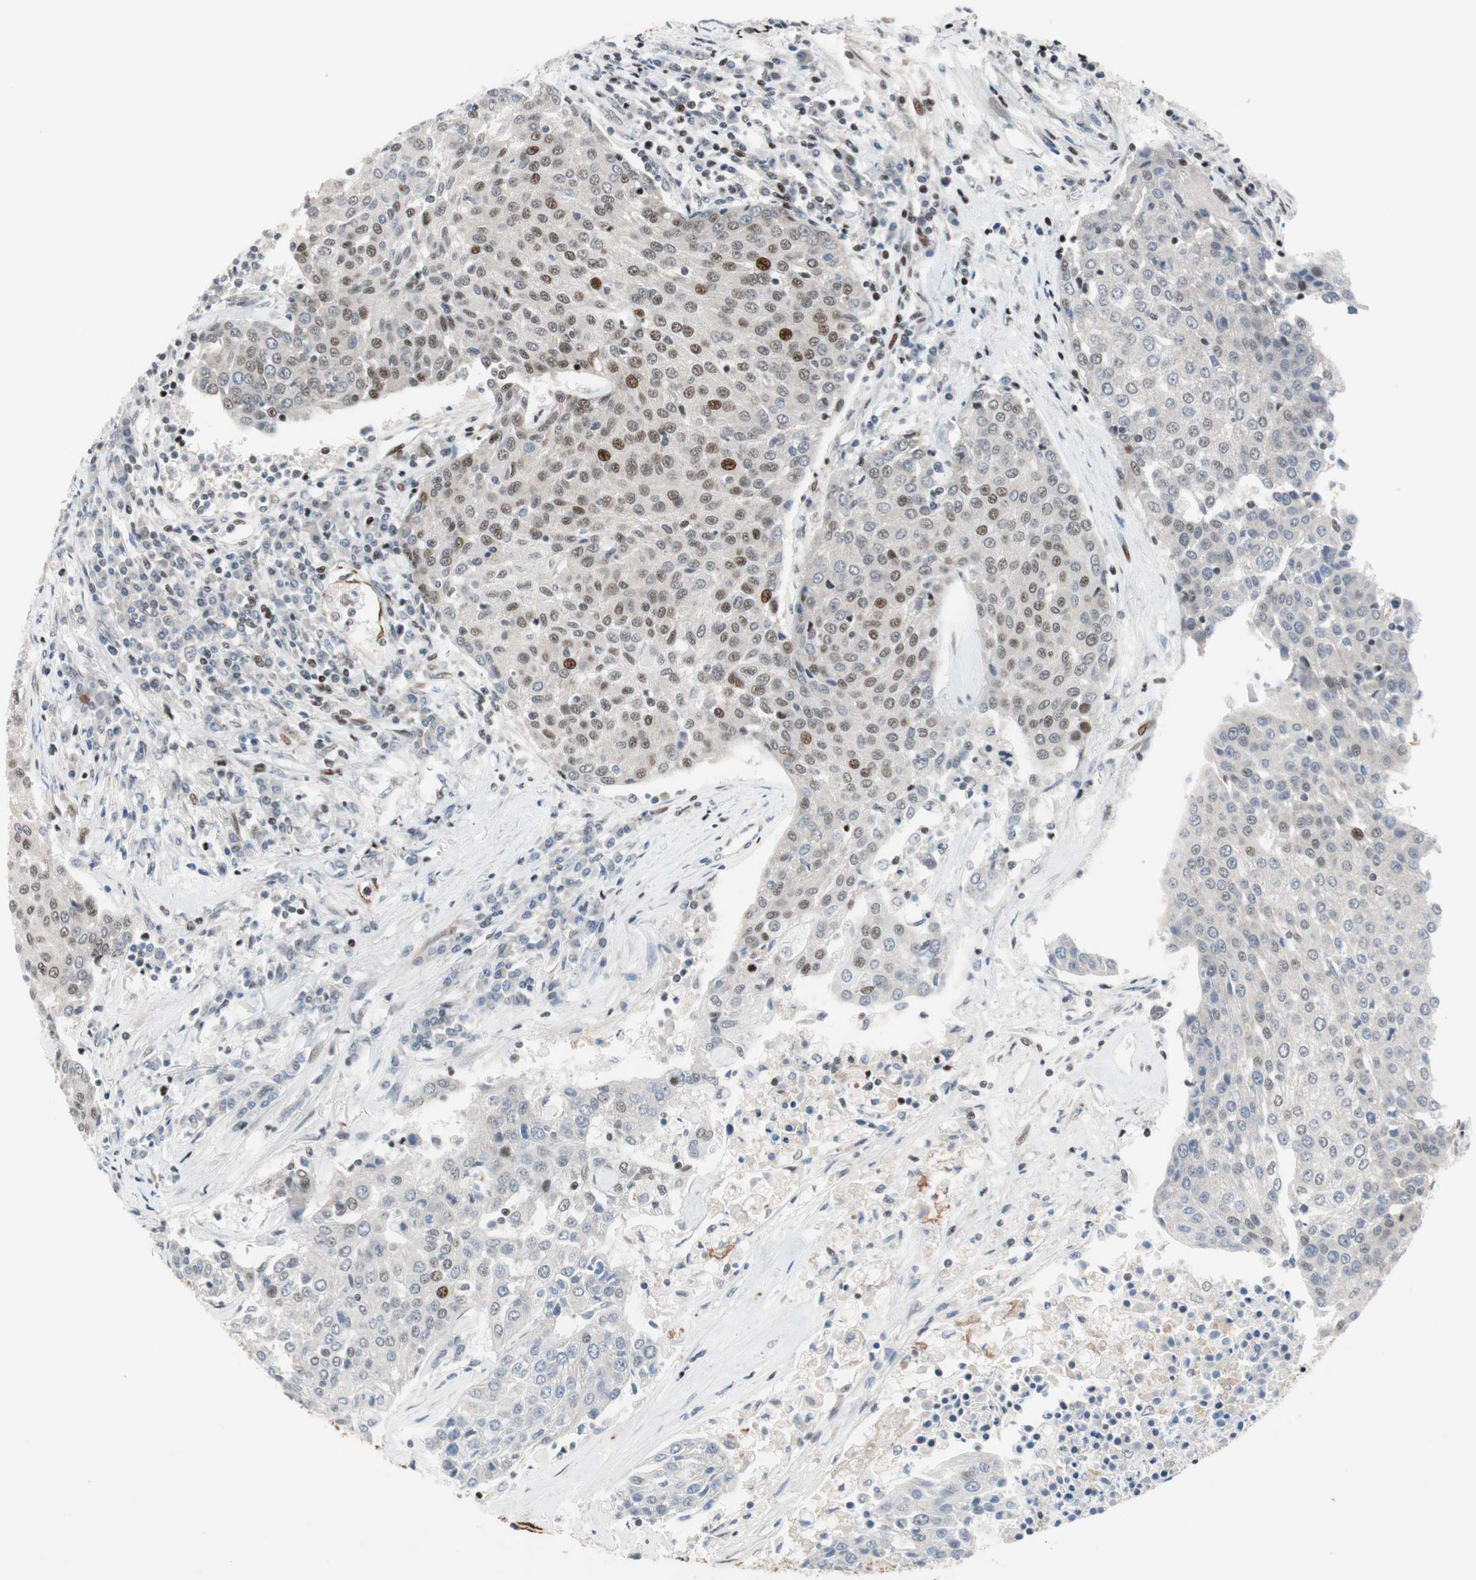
{"staining": {"intensity": "moderate", "quantity": "<25%", "location": "nuclear"}, "tissue": "urothelial cancer", "cell_type": "Tumor cells", "image_type": "cancer", "snomed": [{"axis": "morphology", "description": "Urothelial carcinoma, High grade"}, {"axis": "topography", "description": "Urinary bladder"}], "caption": "Immunohistochemistry (DAB) staining of urothelial carcinoma (high-grade) reveals moderate nuclear protein staining in about <25% of tumor cells. Nuclei are stained in blue.", "gene": "FBXO44", "patient": {"sex": "female", "age": 85}}